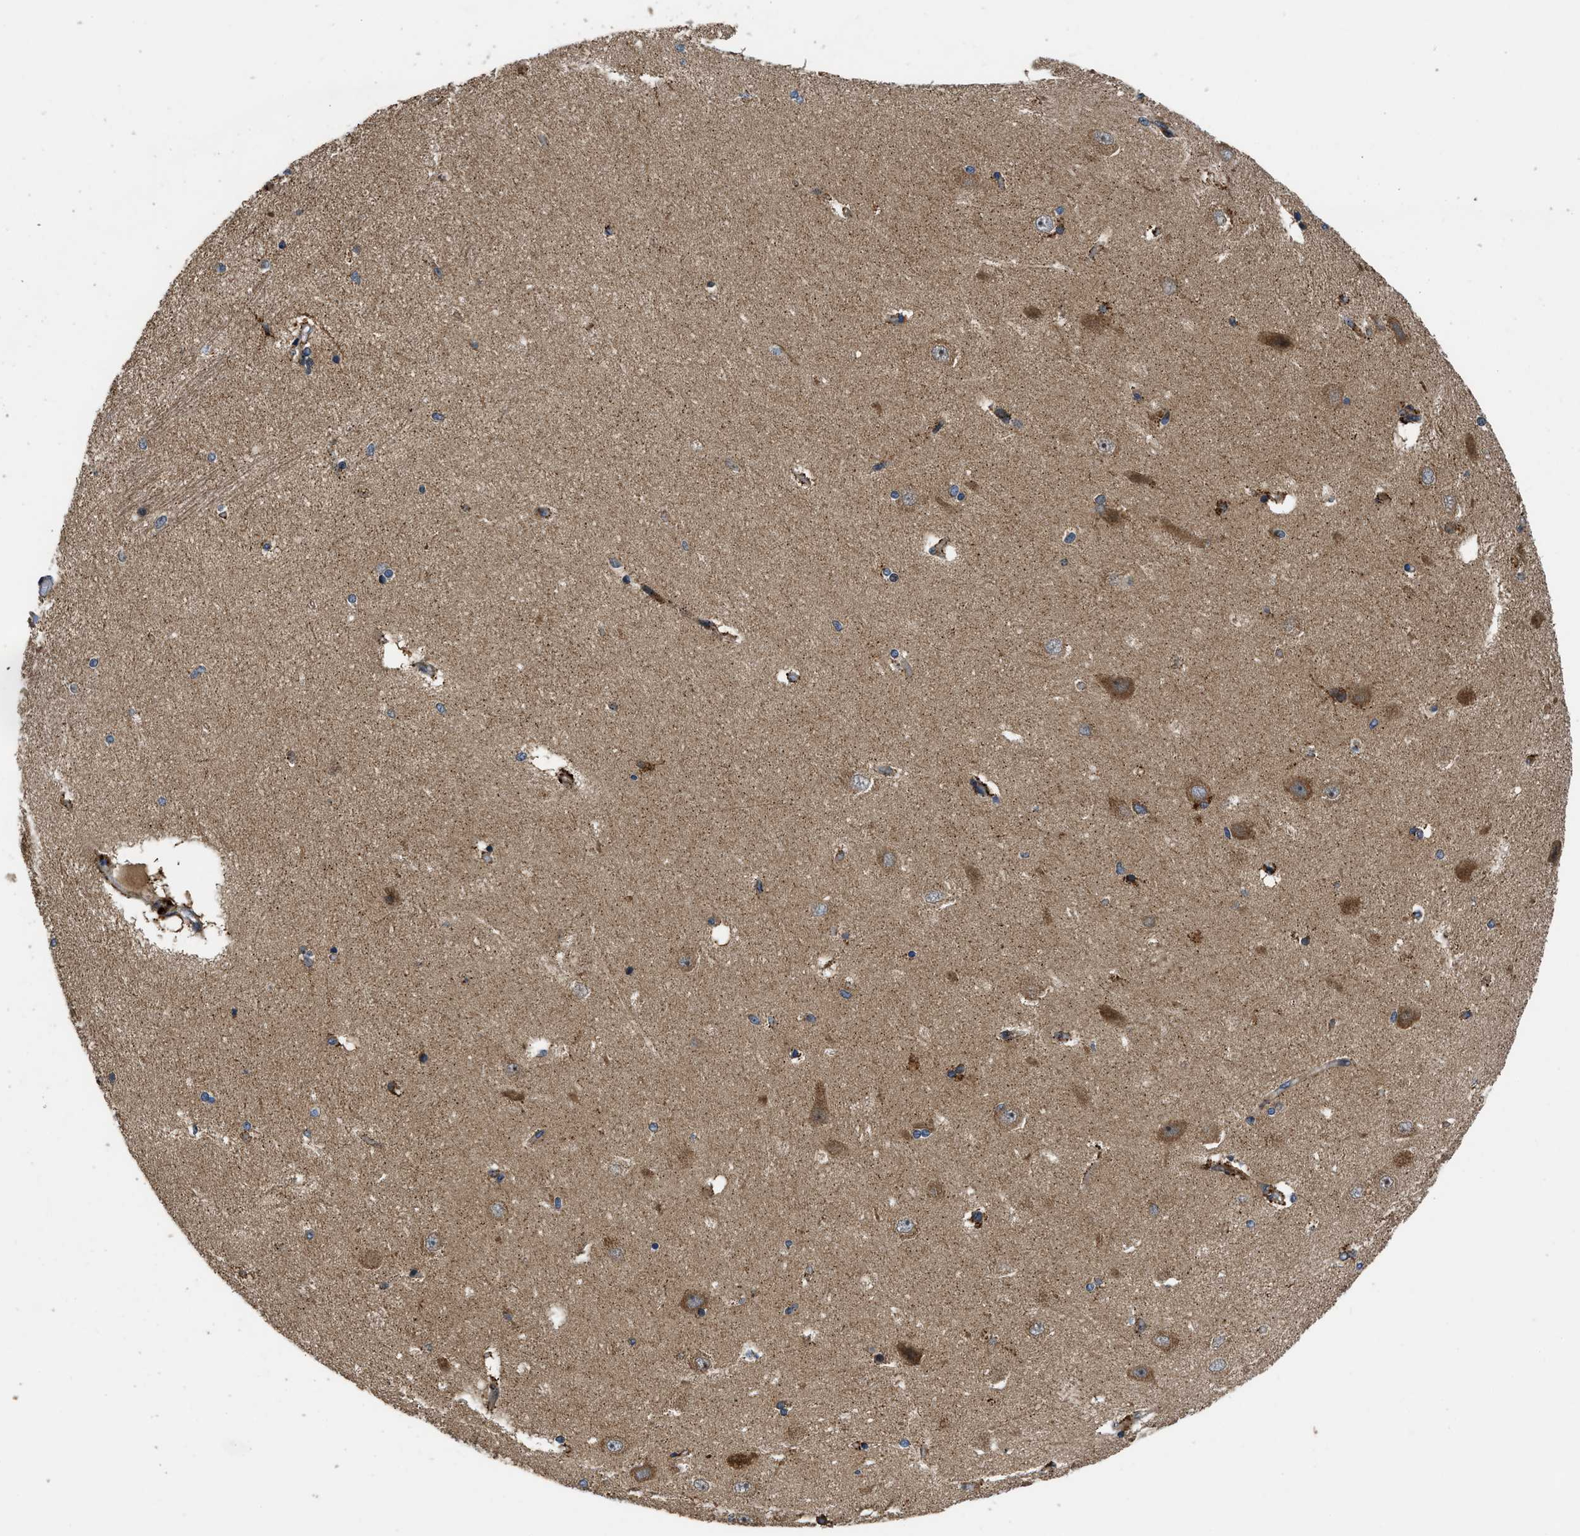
{"staining": {"intensity": "moderate", "quantity": "<25%", "location": "cytoplasmic/membranous"}, "tissue": "hippocampus", "cell_type": "Glial cells", "image_type": "normal", "snomed": [{"axis": "morphology", "description": "Normal tissue, NOS"}, {"axis": "topography", "description": "Hippocampus"}], "caption": "Hippocampus was stained to show a protein in brown. There is low levels of moderate cytoplasmic/membranous positivity in approximately <25% of glial cells. (Brightfield microscopy of DAB IHC at high magnification).", "gene": "CNNM3", "patient": {"sex": "female", "age": 54}}